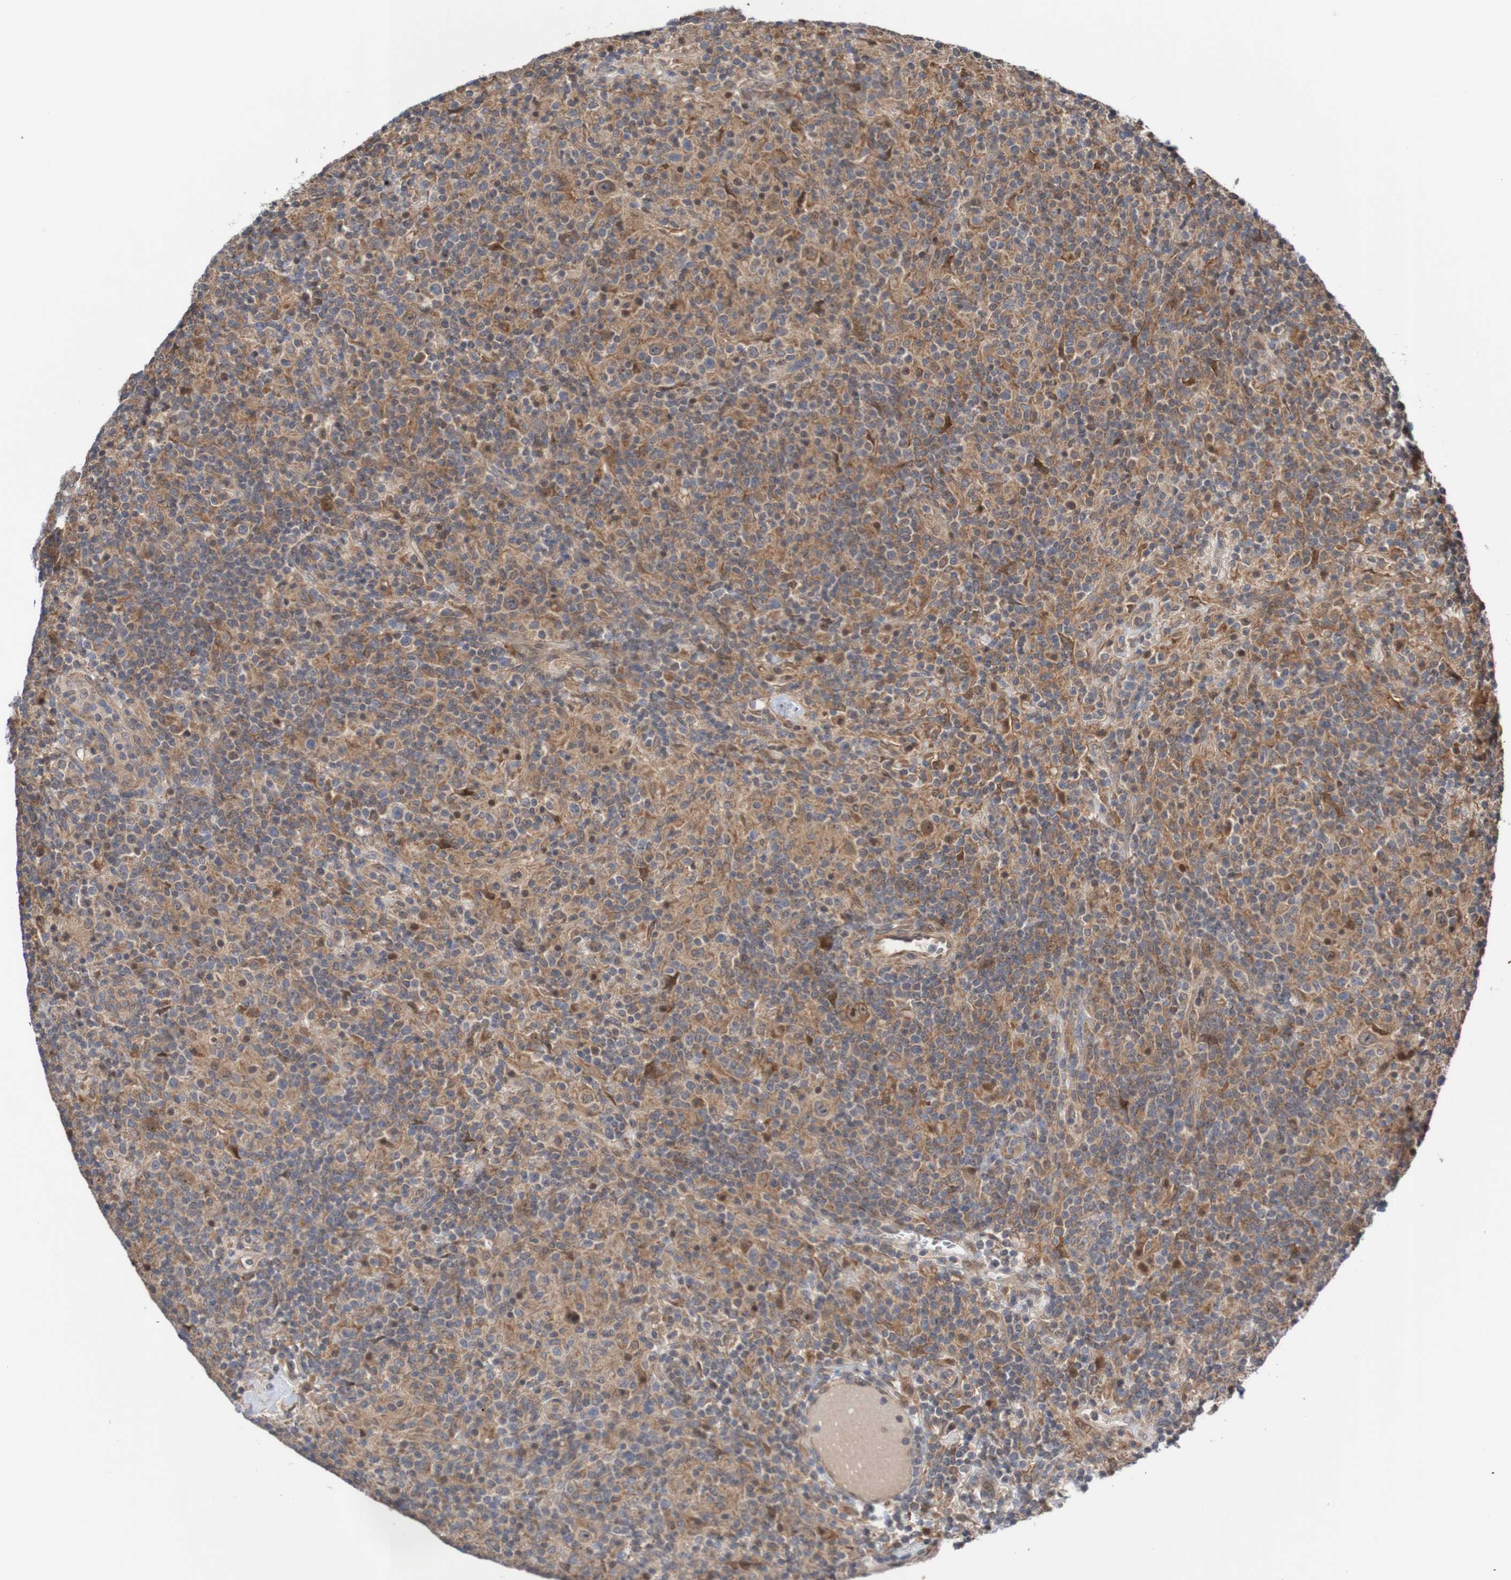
{"staining": {"intensity": "moderate", "quantity": ">75%", "location": "cytoplasmic/membranous"}, "tissue": "lymphoma", "cell_type": "Tumor cells", "image_type": "cancer", "snomed": [{"axis": "morphology", "description": "Hodgkin's disease, NOS"}, {"axis": "topography", "description": "Lymph node"}], "caption": "High-power microscopy captured an IHC photomicrograph of lymphoma, revealing moderate cytoplasmic/membranous staining in about >75% of tumor cells.", "gene": "PHPT1", "patient": {"sex": "male", "age": 70}}